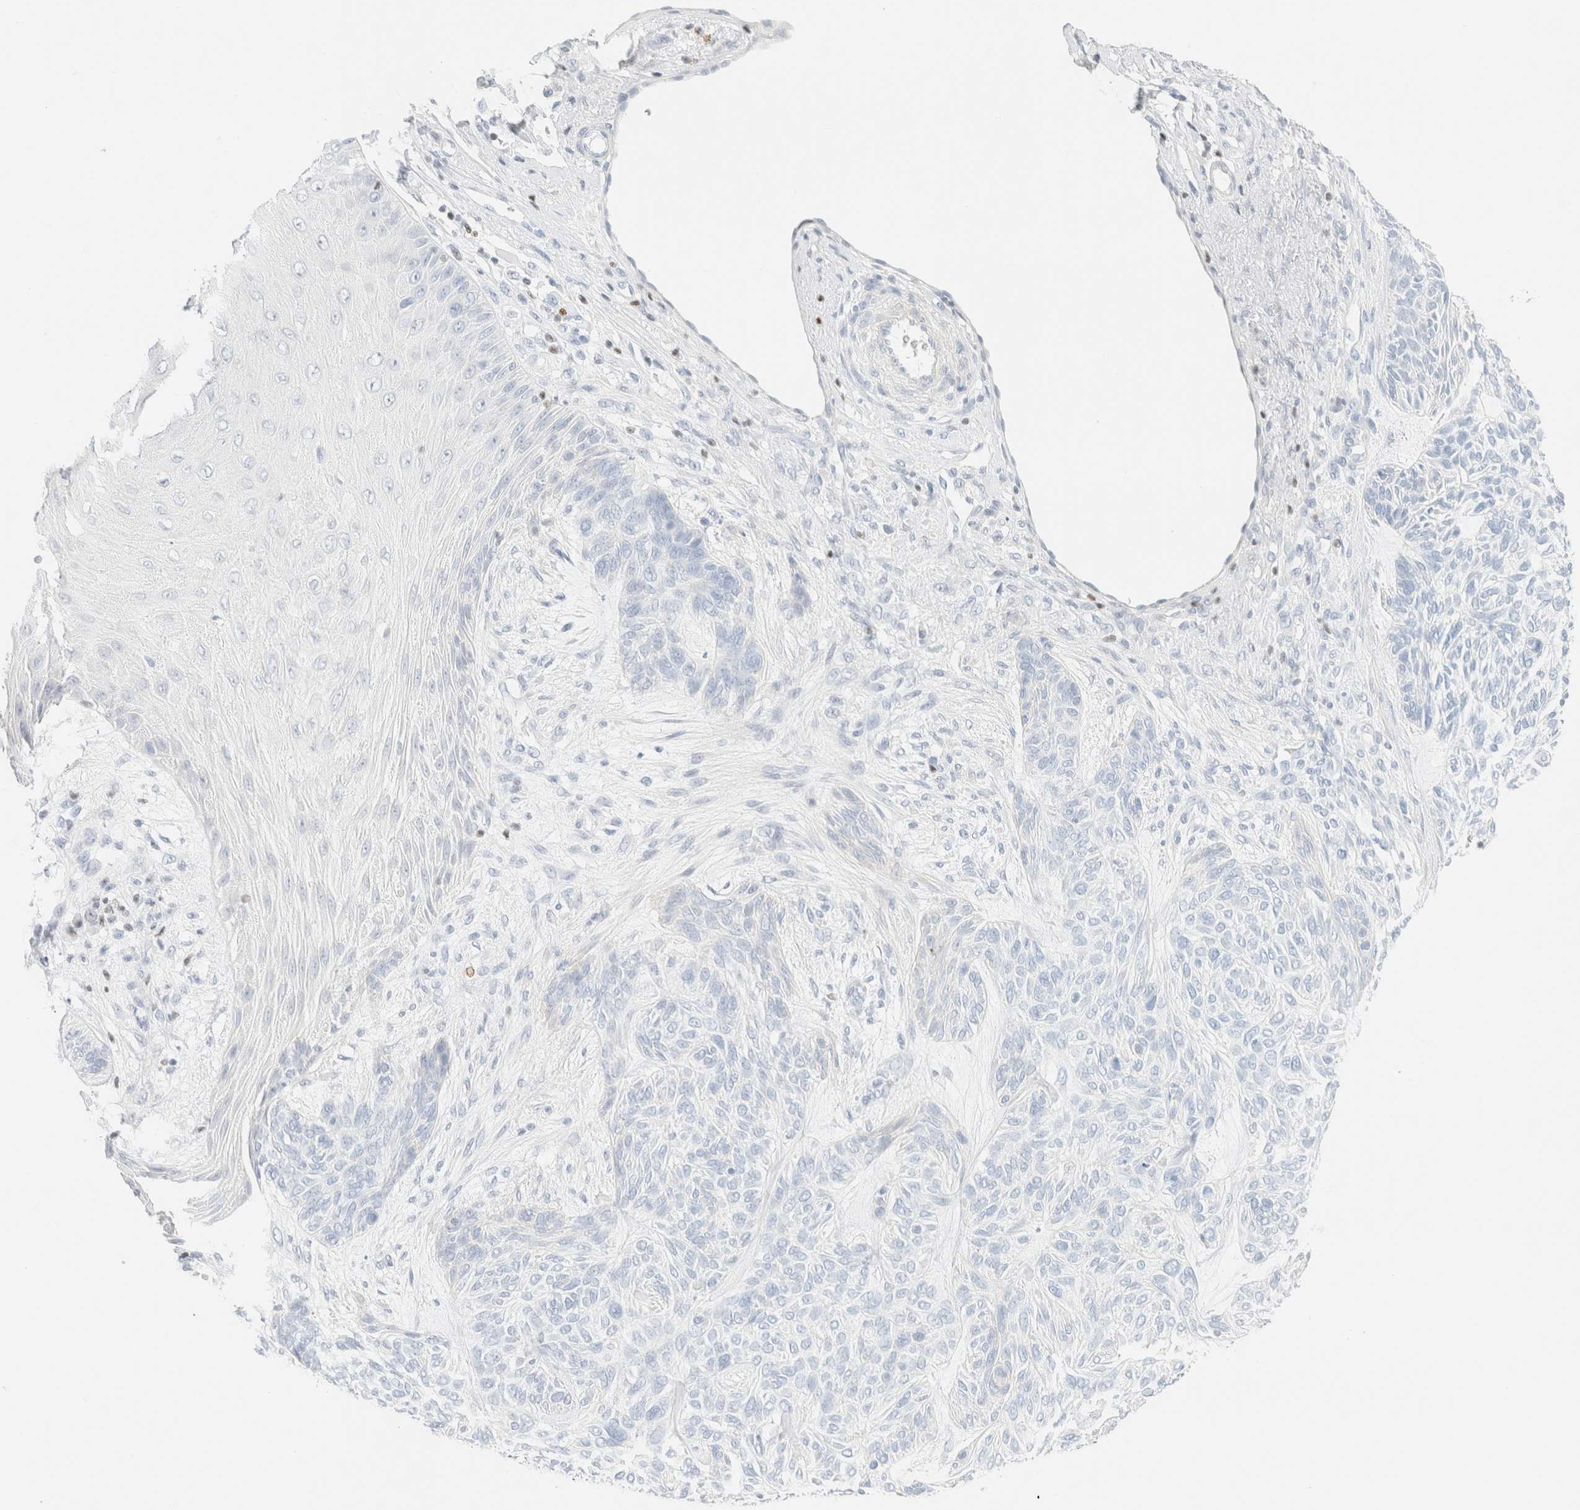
{"staining": {"intensity": "negative", "quantity": "none", "location": "none"}, "tissue": "skin cancer", "cell_type": "Tumor cells", "image_type": "cancer", "snomed": [{"axis": "morphology", "description": "Basal cell carcinoma"}, {"axis": "topography", "description": "Skin"}], "caption": "The IHC histopathology image has no significant expression in tumor cells of basal cell carcinoma (skin) tissue. (Brightfield microscopy of DAB IHC at high magnification).", "gene": "IKZF3", "patient": {"sex": "male", "age": 55}}